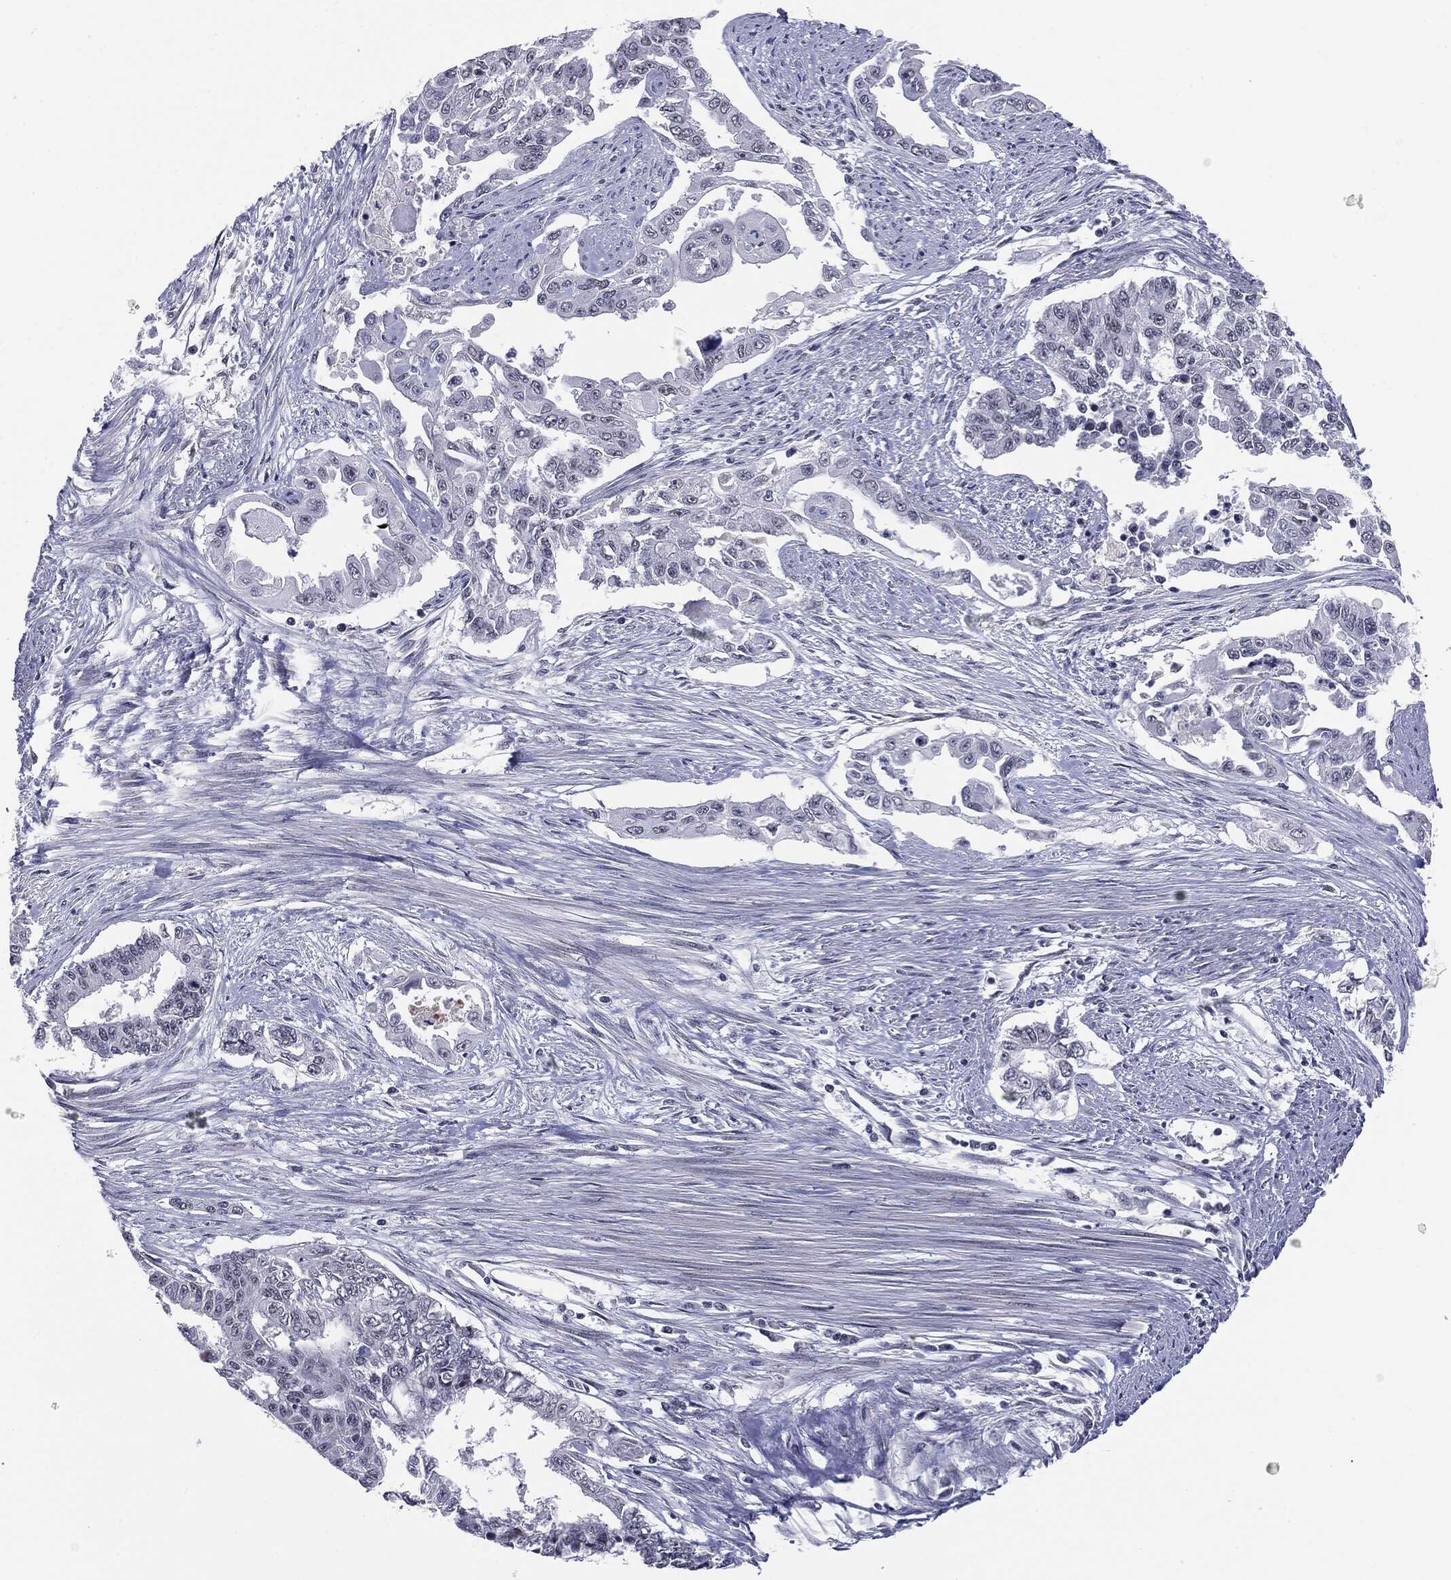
{"staining": {"intensity": "negative", "quantity": "none", "location": "none"}, "tissue": "endometrial cancer", "cell_type": "Tumor cells", "image_type": "cancer", "snomed": [{"axis": "morphology", "description": "Adenocarcinoma, NOS"}, {"axis": "topography", "description": "Uterus"}], "caption": "There is no significant staining in tumor cells of endometrial cancer (adenocarcinoma).", "gene": "SLC5A5", "patient": {"sex": "female", "age": 59}}